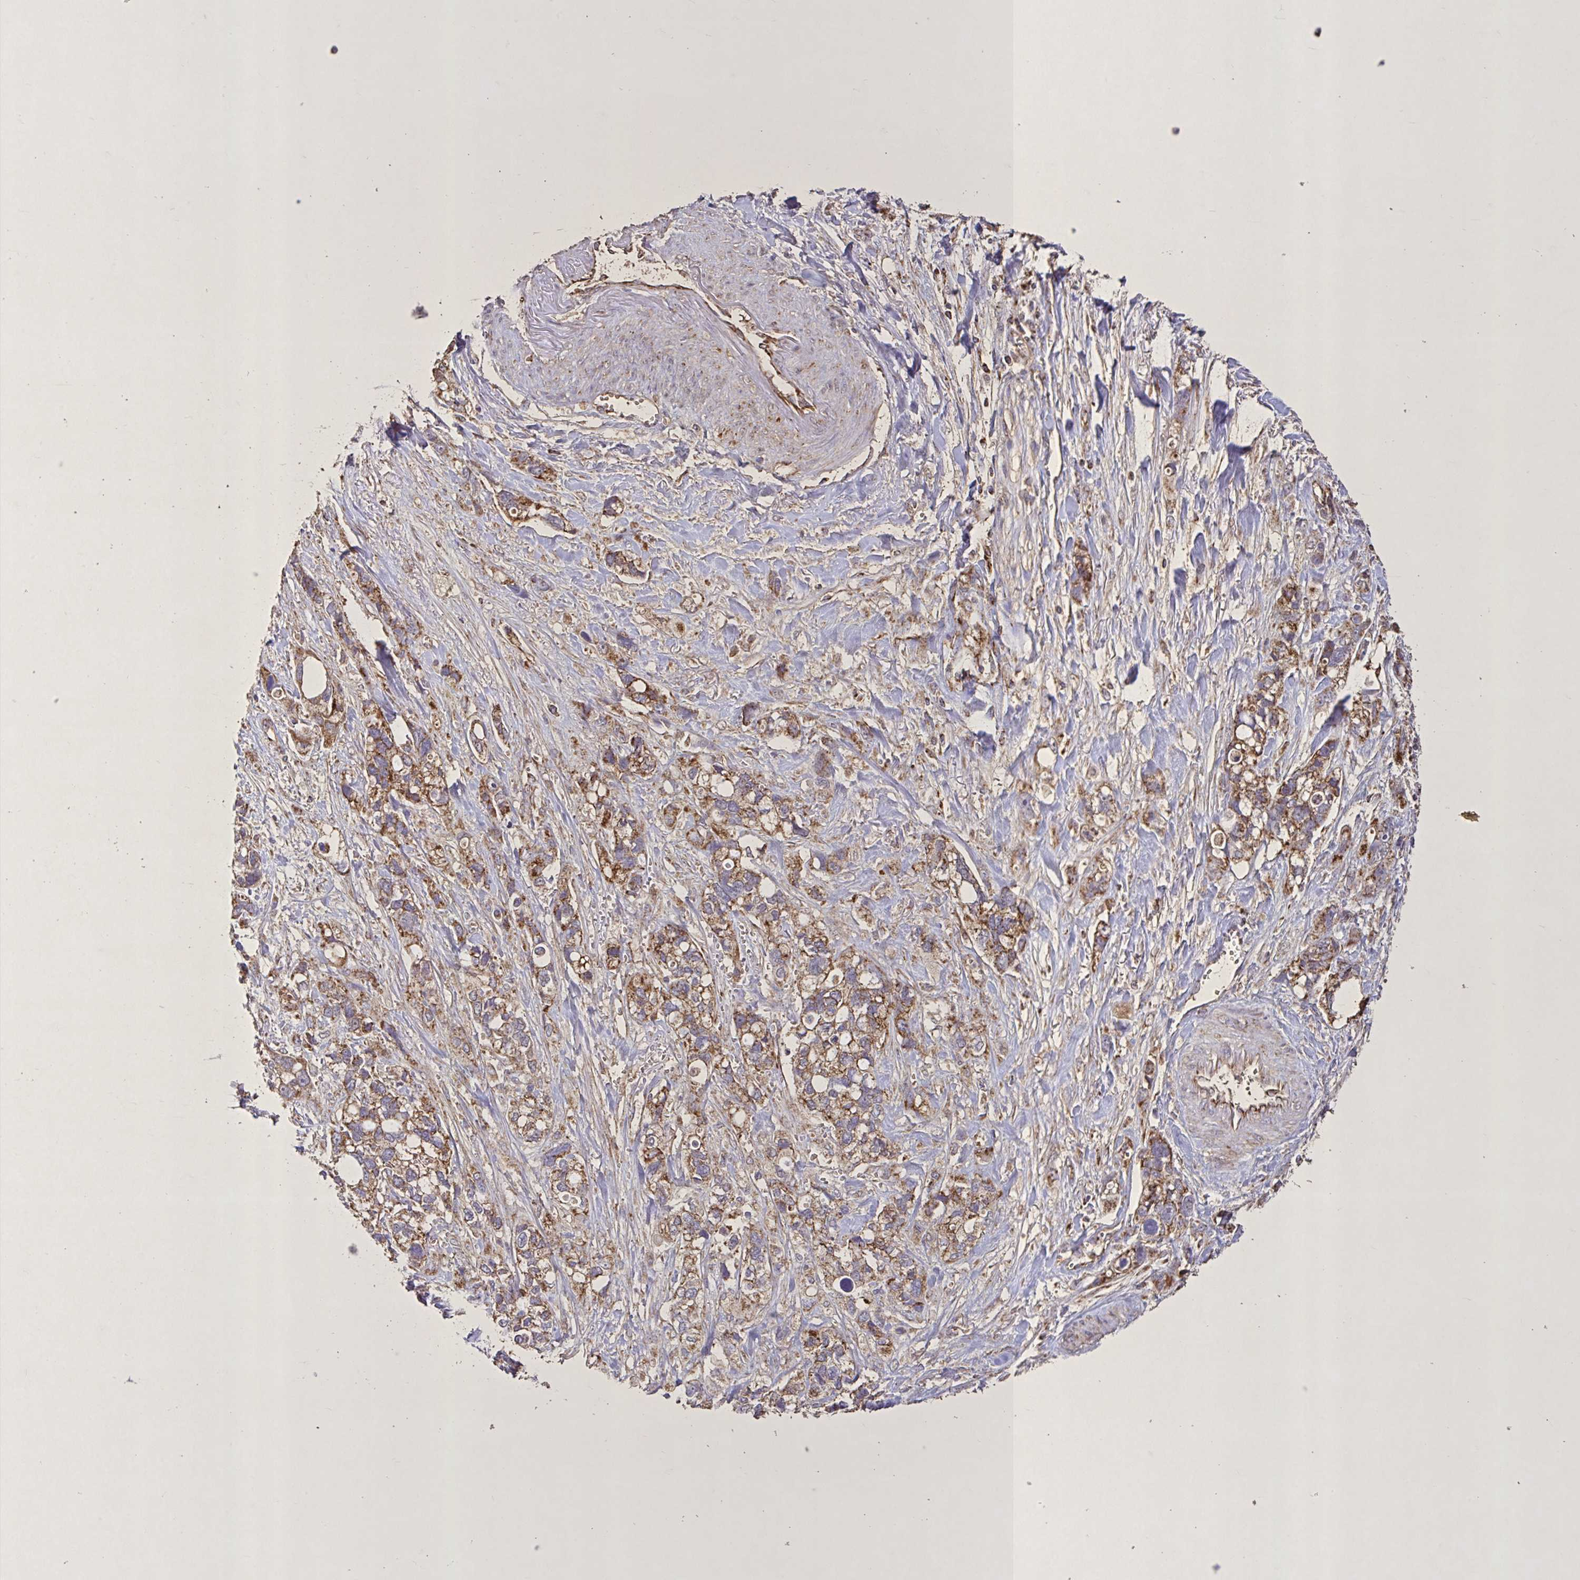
{"staining": {"intensity": "moderate", "quantity": ">75%", "location": "cytoplasmic/membranous"}, "tissue": "stomach cancer", "cell_type": "Tumor cells", "image_type": "cancer", "snomed": [{"axis": "morphology", "description": "Adenocarcinoma, NOS"}, {"axis": "topography", "description": "Stomach, upper"}], "caption": "Immunohistochemical staining of adenocarcinoma (stomach) shows moderate cytoplasmic/membranous protein staining in approximately >75% of tumor cells. (DAB IHC, brown staining for protein, blue staining for nuclei).", "gene": "AGK", "patient": {"sex": "female", "age": 81}}